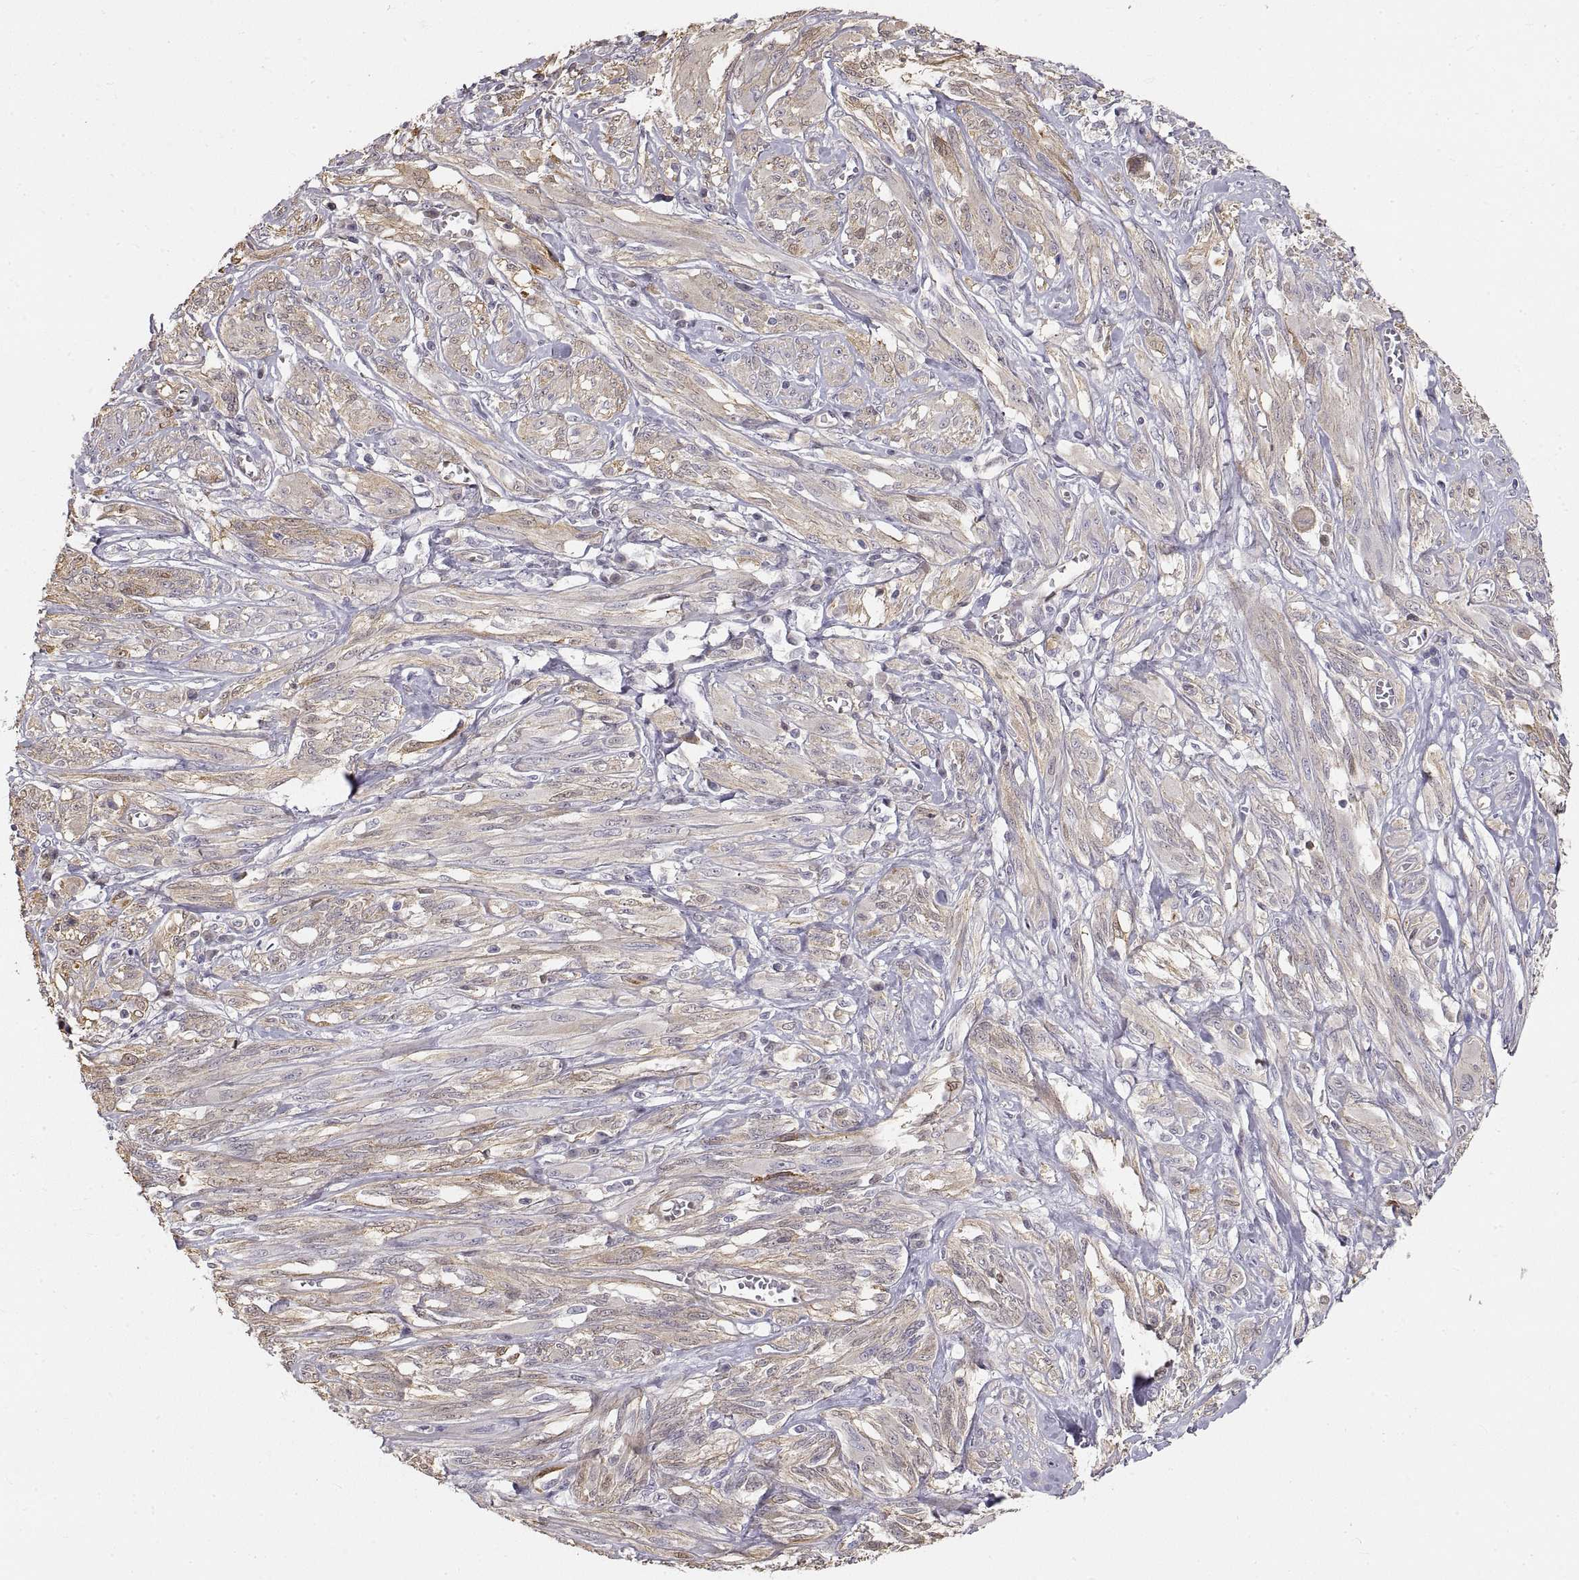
{"staining": {"intensity": "moderate", "quantity": "25%-75%", "location": "cytoplasmic/membranous"}, "tissue": "melanoma", "cell_type": "Tumor cells", "image_type": "cancer", "snomed": [{"axis": "morphology", "description": "Malignant melanoma, NOS"}, {"axis": "topography", "description": "Skin"}], "caption": "DAB (3,3'-diaminobenzidine) immunohistochemical staining of human malignant melanoma reveals moderate cytoplasmic/membranous protein expression in approximately 25%-75% of tumor cells.", "gene": "HSP90AB1", "patient": {"sex": "female", "age": 91}}